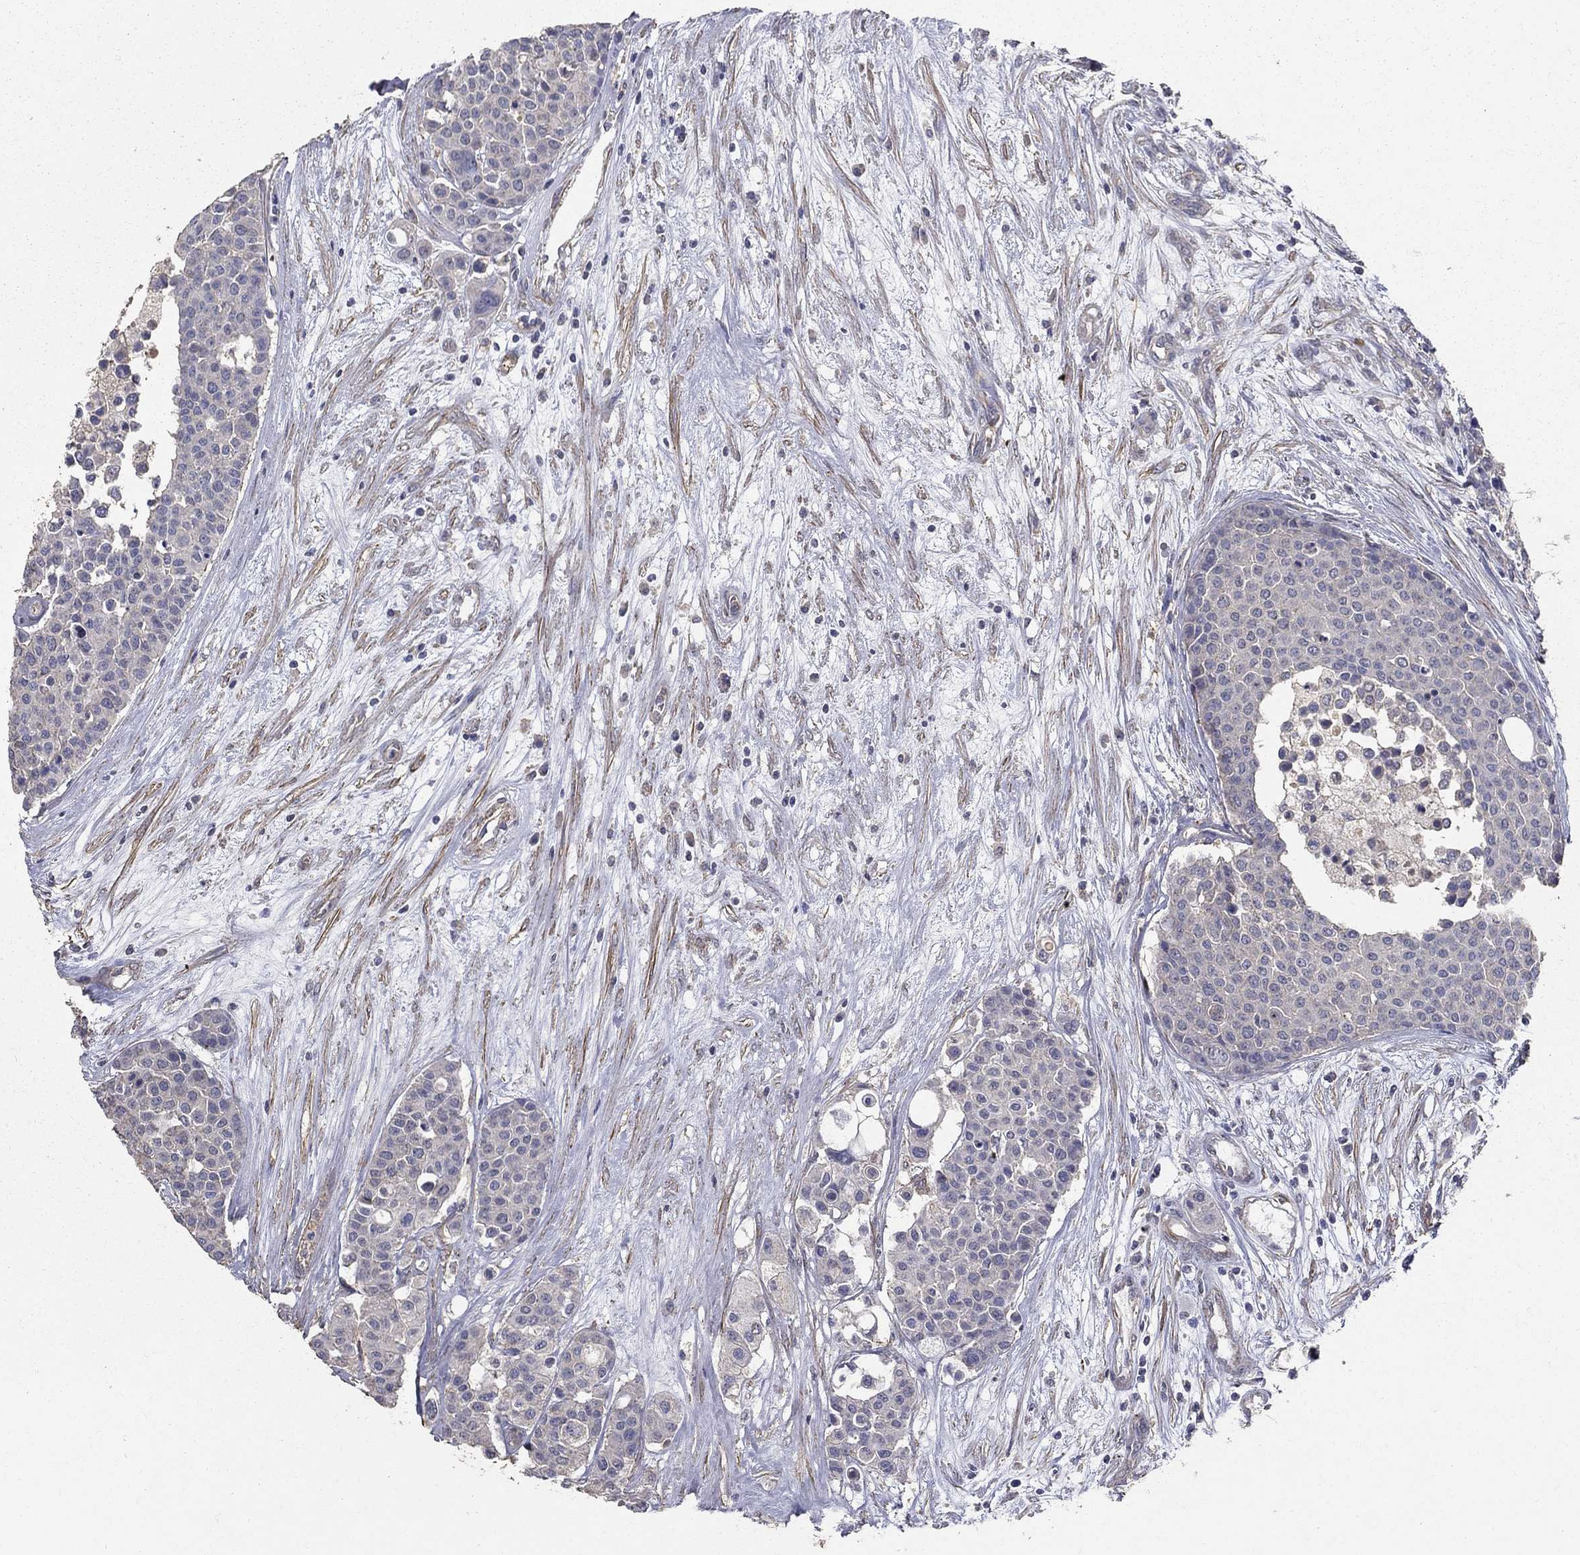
{"staining": {"intensity": "negative", "quantity": "none", "location": "none"}, "tissue": "carcinoid", "cell_type": "Tumor cells", "image_type": "cancer", "snomed": [{"axis": "morphology", "description": "Carcinoid, malignant, NOS"}, {"axis": "topography", "description": "Colon"}], "caption": "Tumor cells show no significant staining in malignant carcinoid.", "gene": "MPP2", "patient": {"sex": "male", "age": 81}}